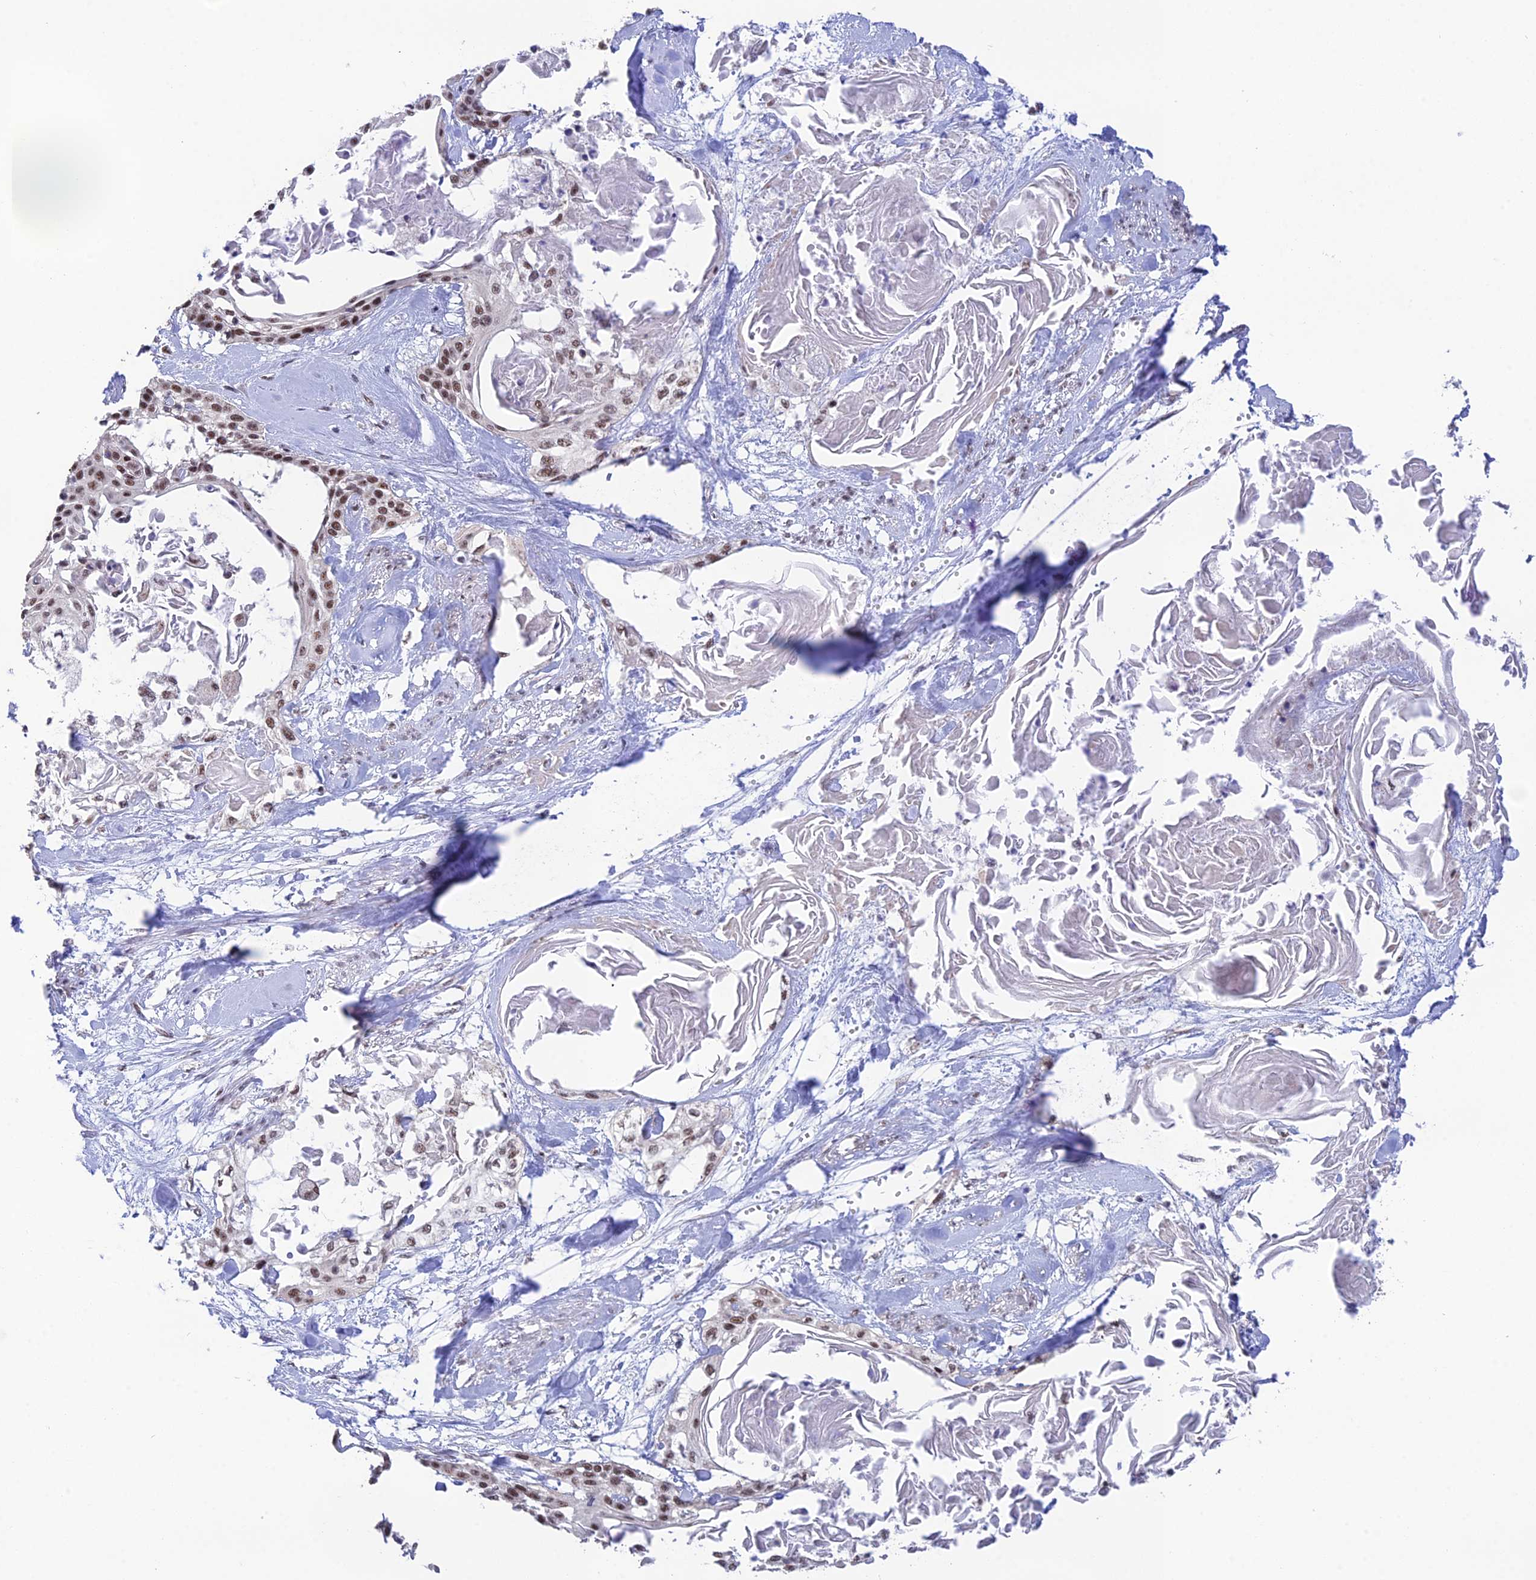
{"staining": {"intensity": "moderate", "quantity": ">75%", "location": "nuclear"}, "tissue": "cervical cancer", "cell_type": "Tumor cells", "image_type": "cancer", "snomed": [{"axis": "morphology", "description": "Squamous cell carcinoma, NOS"}, {"axis": "topography", "description": "Cervix"}], "caption": "Tumor cells reveal medium levels of moderate nuclear expression in approximately >75% of cells in cervical cancer (squamous cell carcinoma). Nuclei are stained in blue.", "gene": "THOC7", "patient": {"sex": "female", "age": 57}}